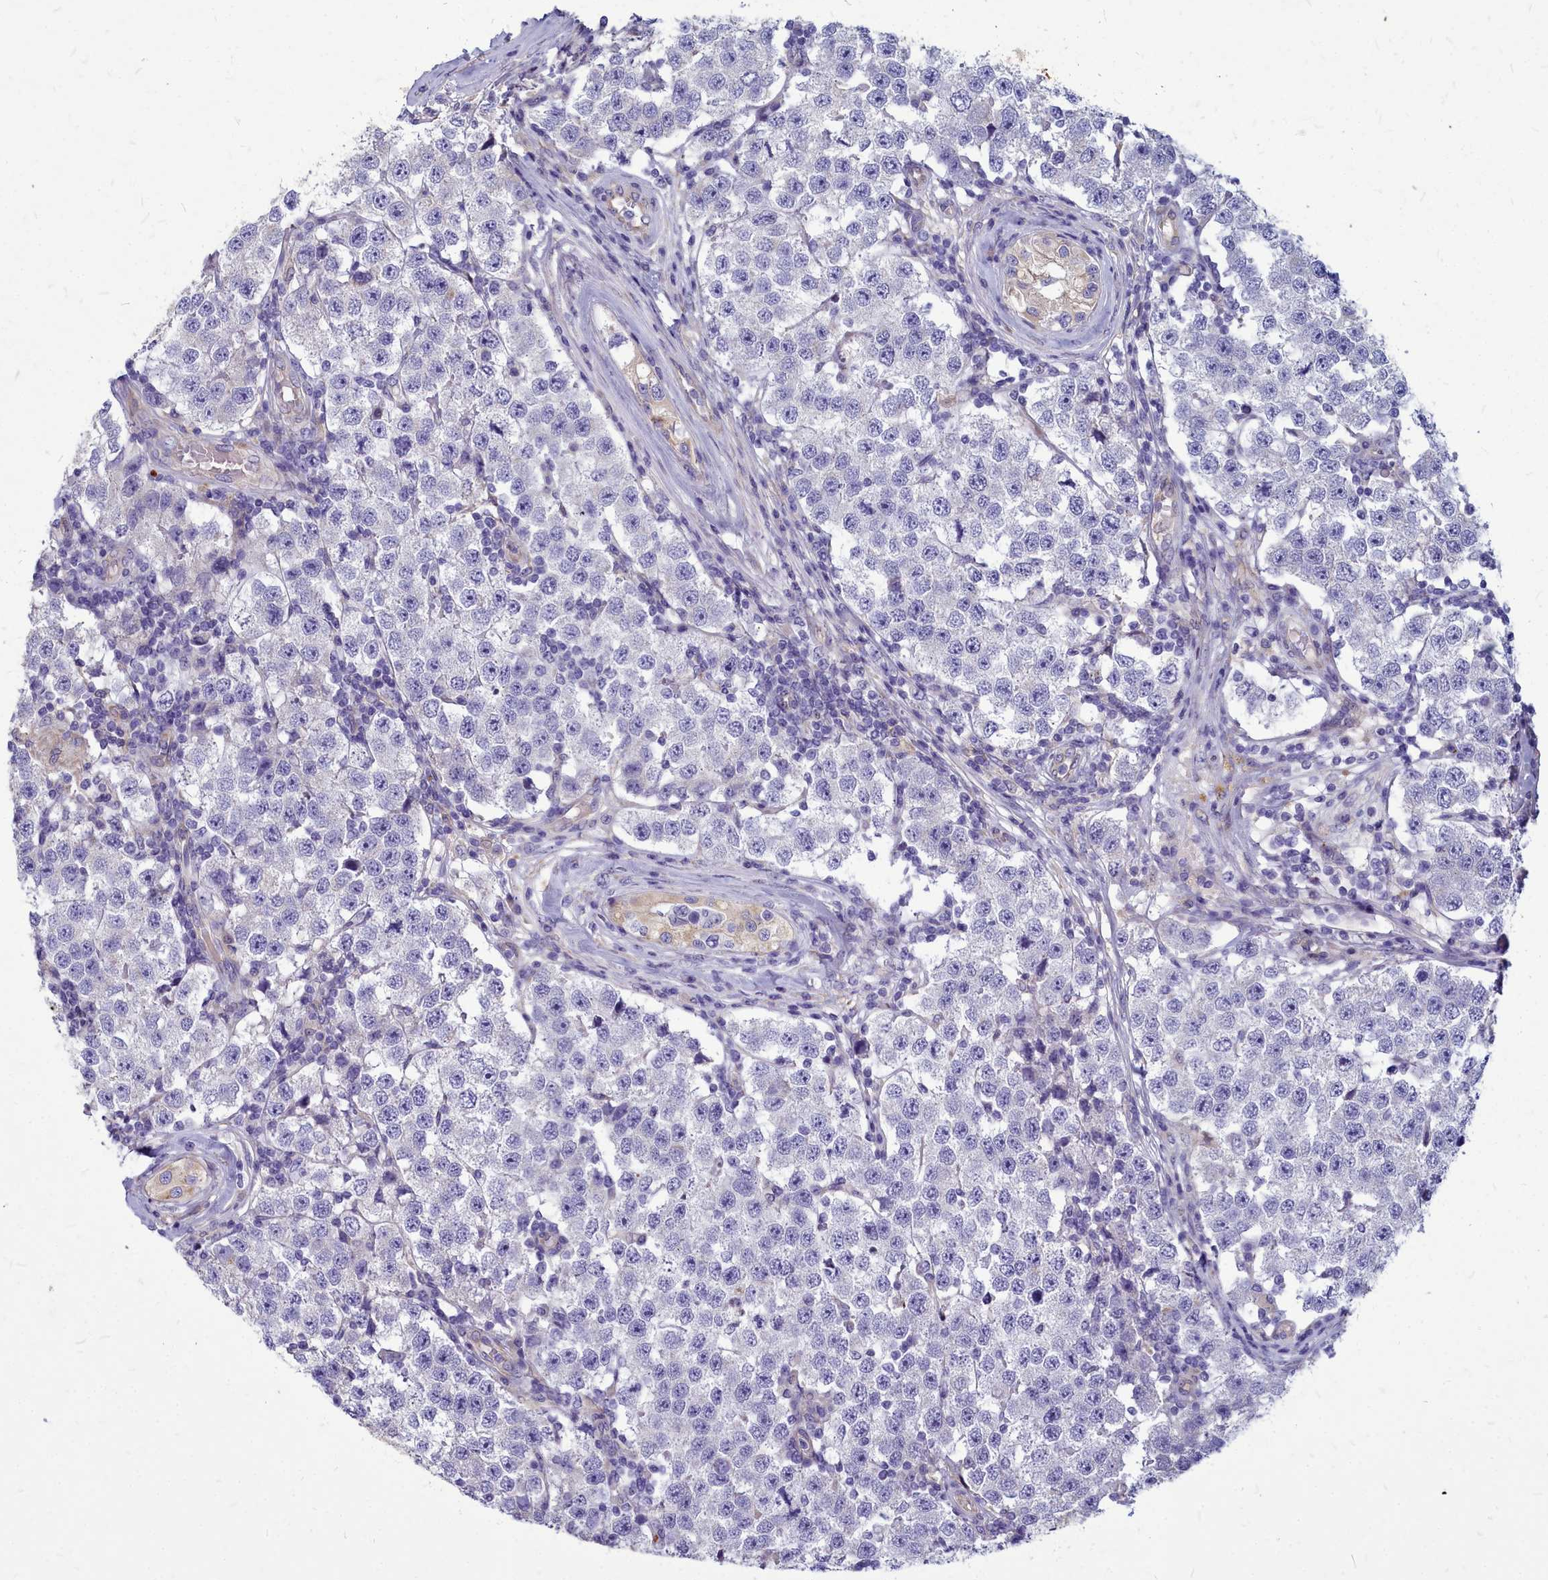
{"staining": {"intensity": "negative", "quantity": "none", "location": "none"}, "tissue": "testis cancer", "cell_type": "Tumor cells", "image_type": "cancer", "snomed": [{"axis": "morphology", "description": "Seminoma, NOS"}, {"axis": "topography", "description": "Testis"}], "caption": "The photomicrograph displays no significant staining in tumor cells of testis cancer.", "gene": "SMPD4", "patient": {"sex": "male", "age": 34}}